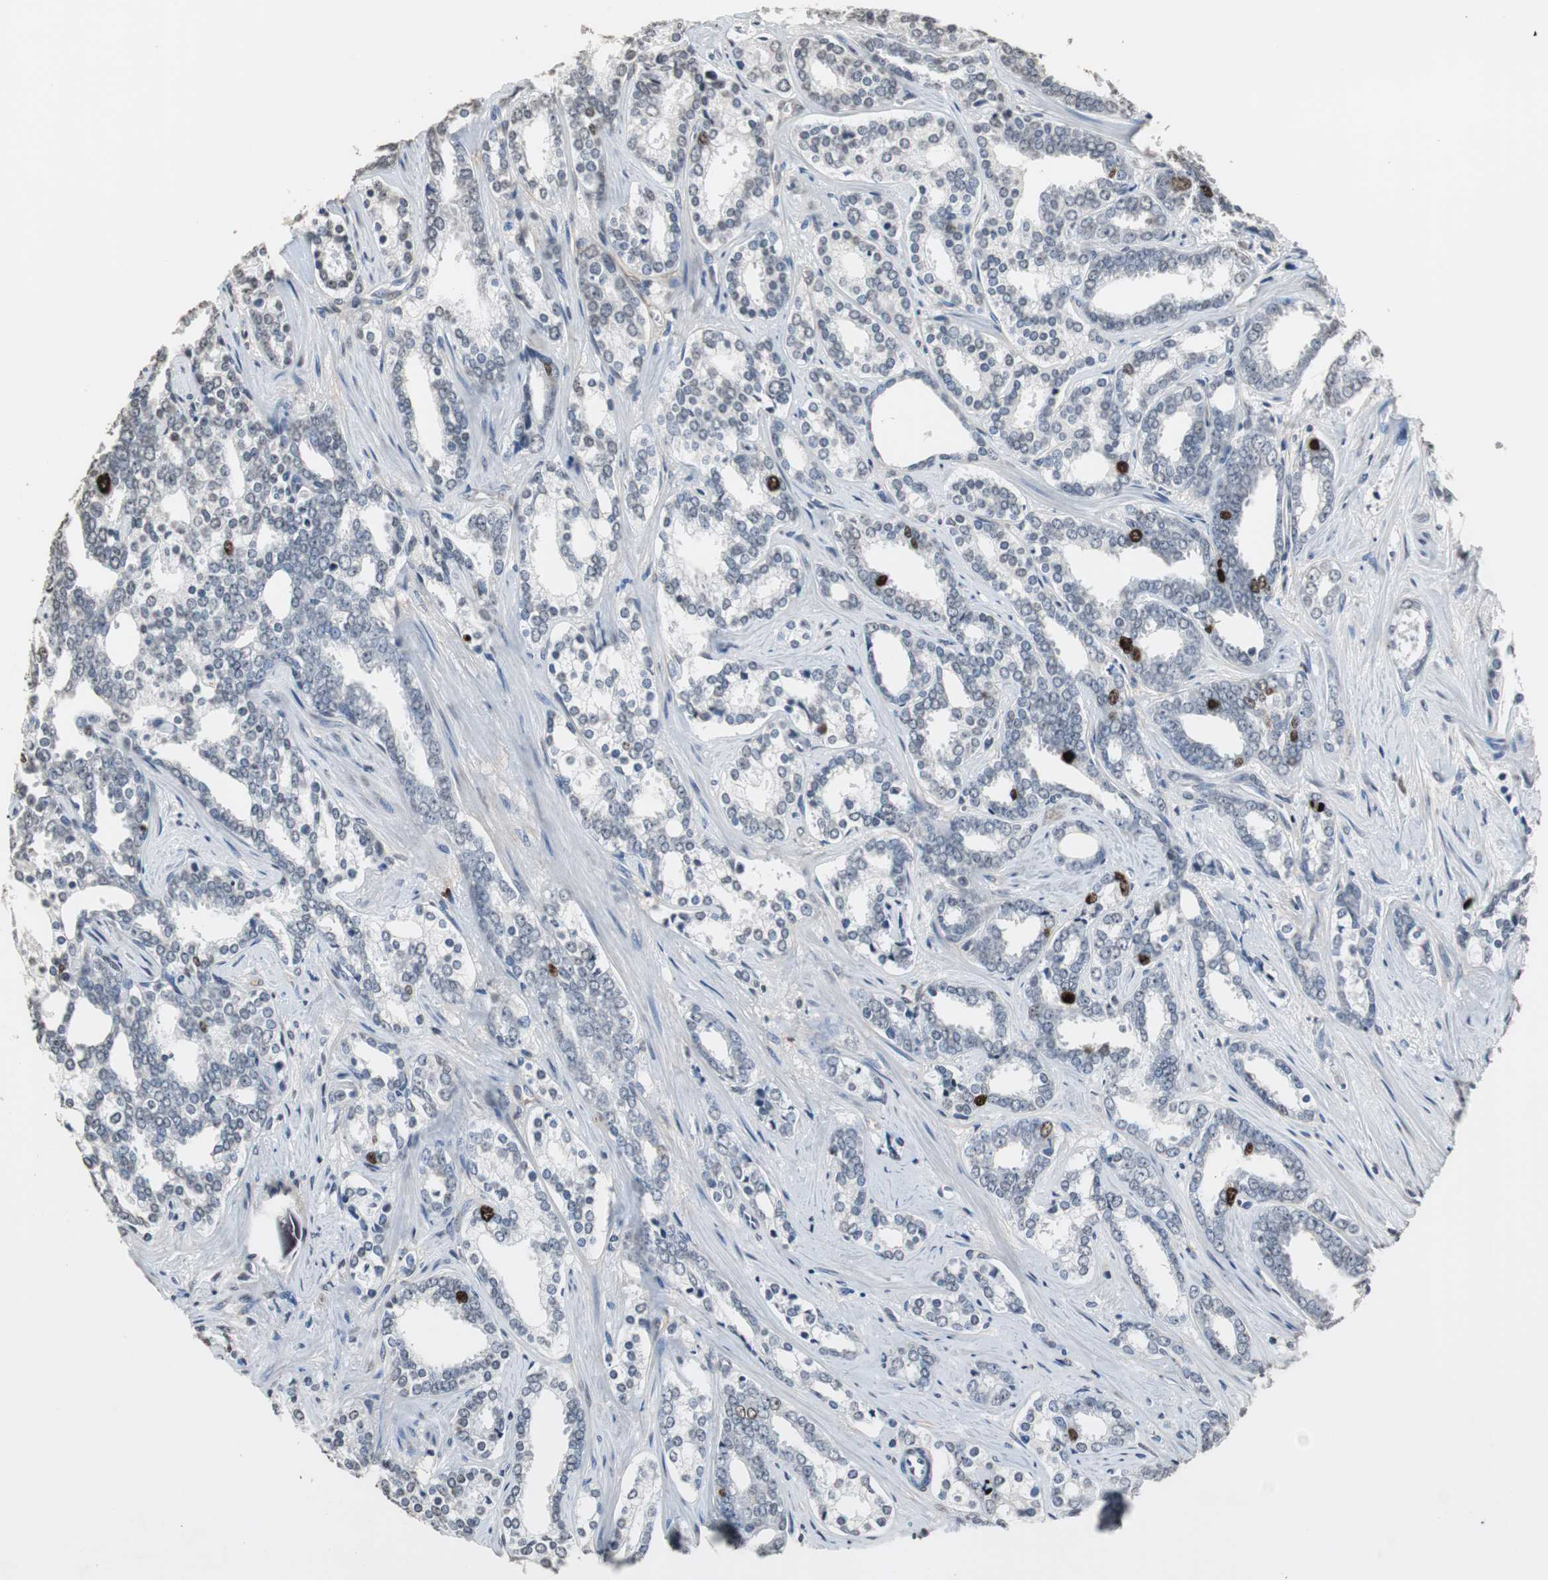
{"staining": {"intensity": "strong", "quantity": "<25%", "location": "nuclear"}, "tissue": "prostate cancer", "cell_type": "Tumor cells", "image_type": "cancer", "snomed": [{"axis": "morphology", "description": "Adenocarcinoma, High grade"}, {"axis": "topography", "description": "Prostate"}], "caption": "This histopathology image demonstrates IHC staining of prostate cancer, with medium strong nuclear expression in approximately <25% of tumor cells.", "gene": "TOP2A", "patient": {"sex": "male", "age": 67}}